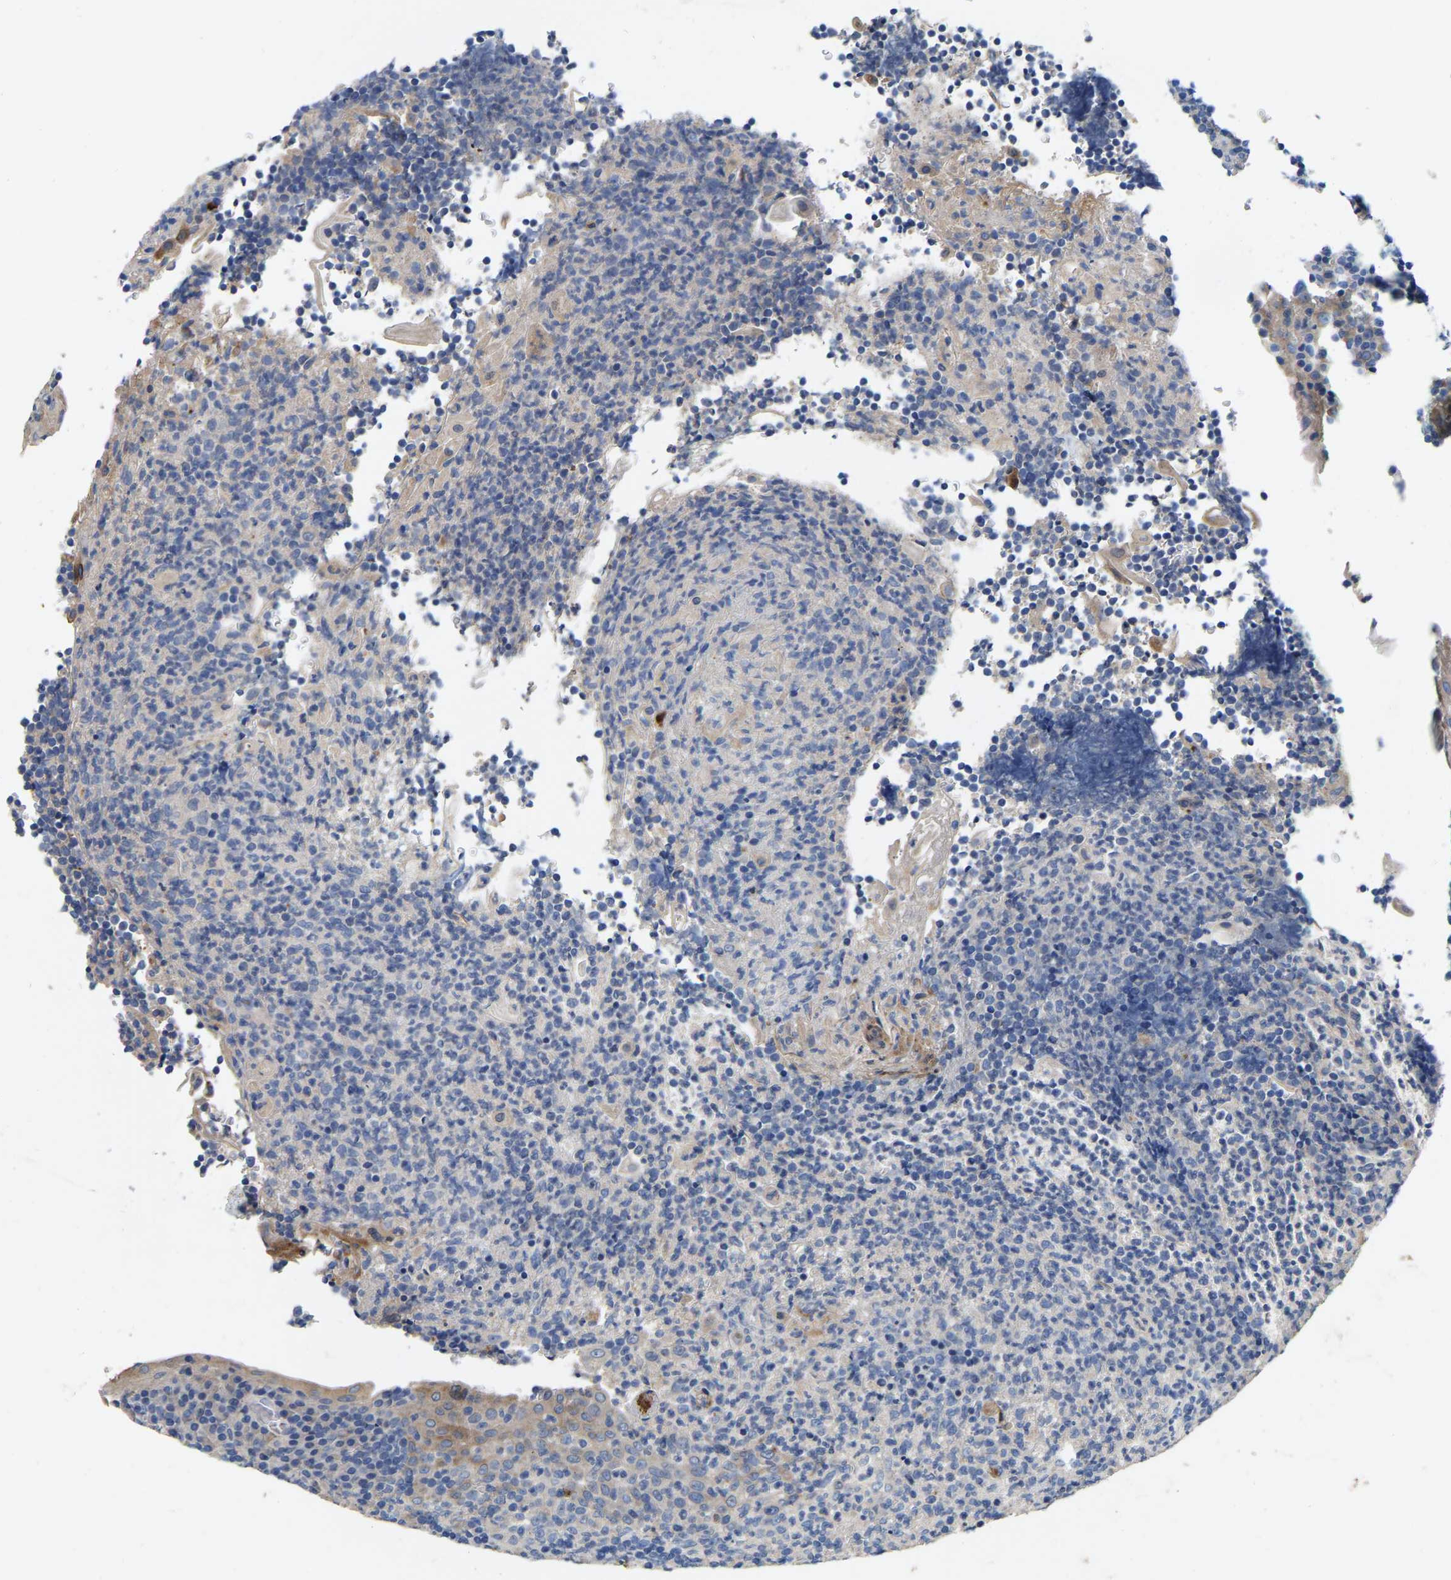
{"staining": {"intensity": "negative", "quantity": "none", "location": "none"}, "tissue": "tonsil", "cell_type": "Germinal center cells", "image_type": "normal", "snomed": [{"axis": "morphology", "description": "Normal tissue, NOS"}, {"axis": "topography", "description": "Tonsil"}], "caption": "This is an immunohistochemistry (IHC) image of unremarkable tonsil. There is no staining in germinal center cells.", "gene": "RAB27B", "patient": {"sex": "male", "age": 37}}